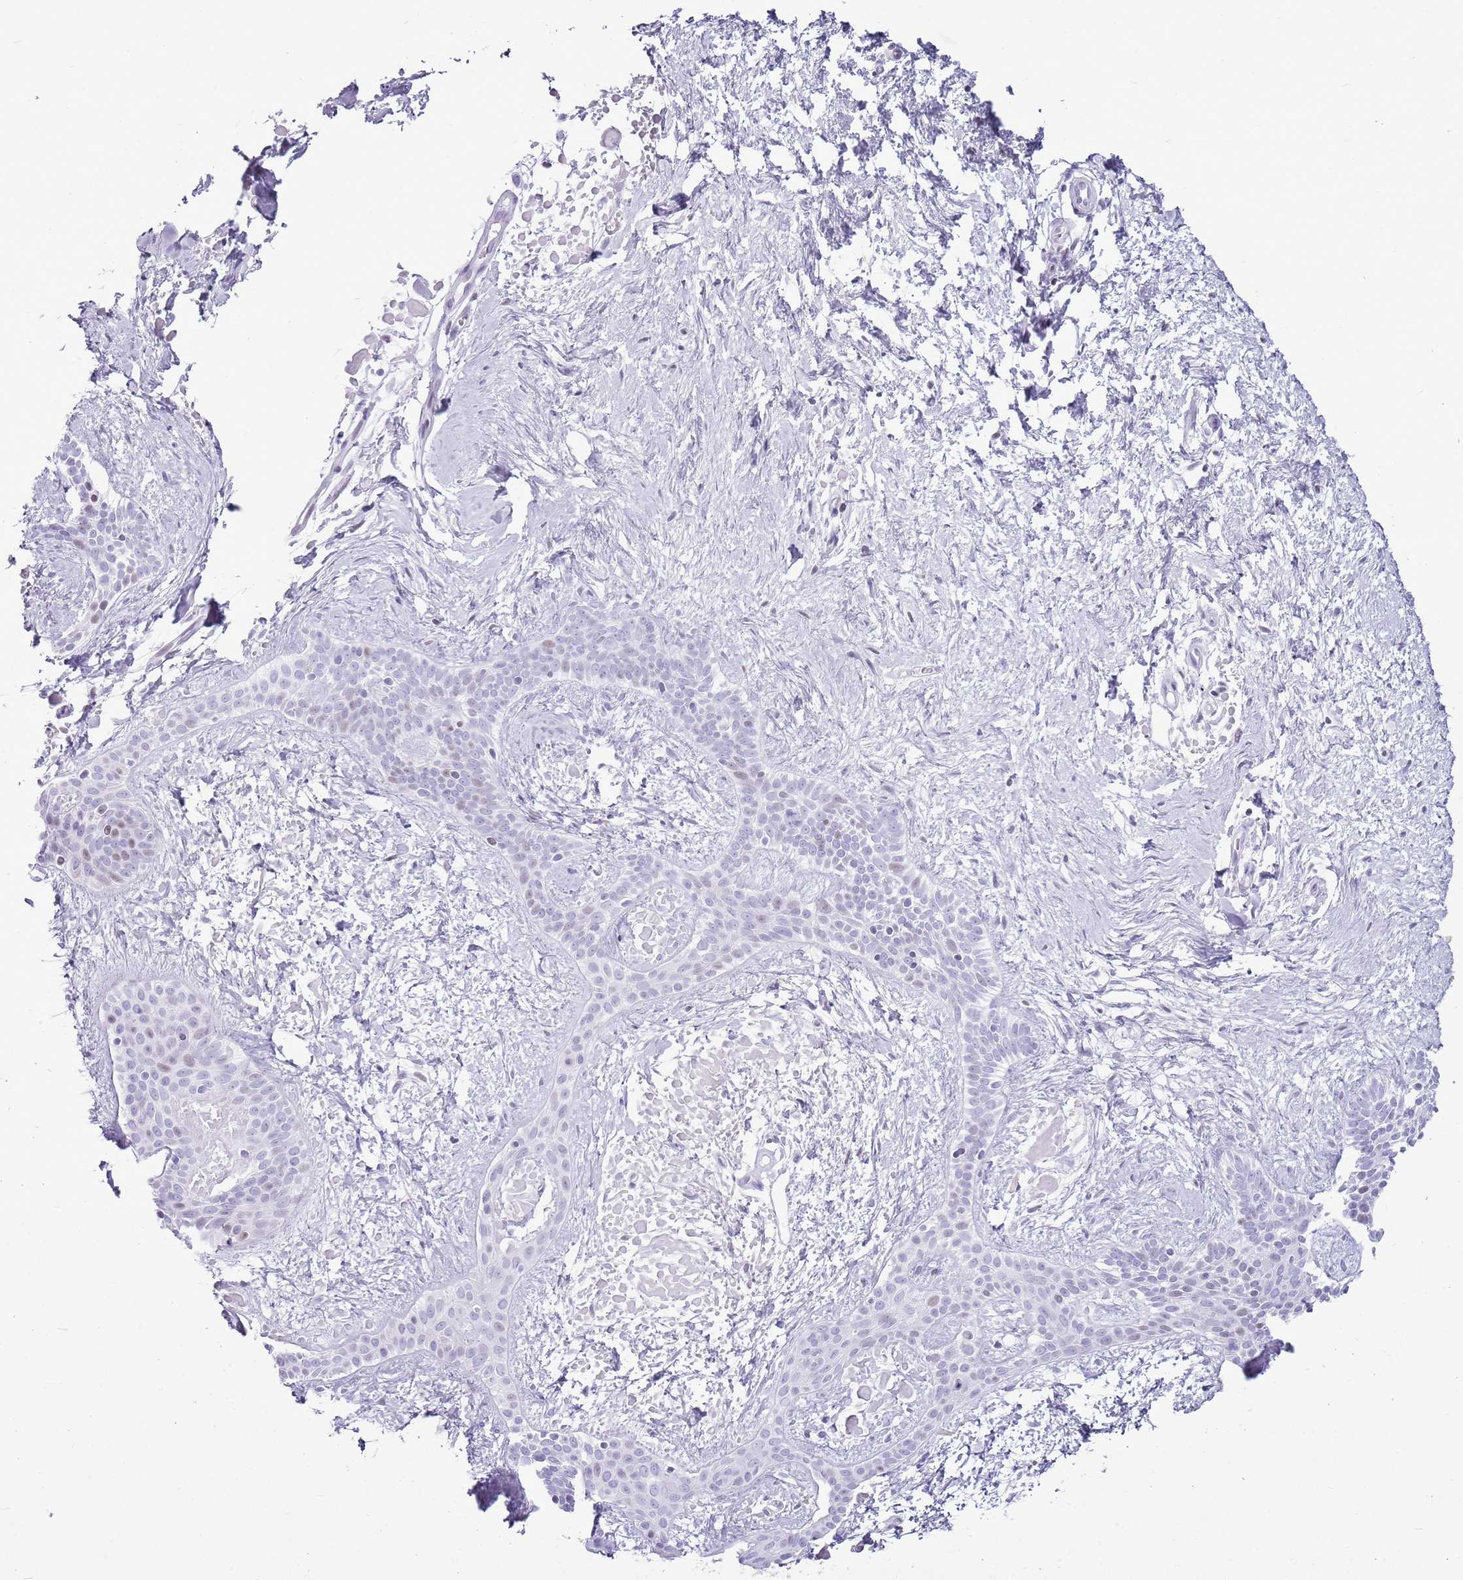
{"staining": {"intensity": "negative", "quantity": "none", "location": "none"}, "tissue": "skin cancer", "cell_type": "Tumor cells", "image_type": "cancer", "snomed": [{"axis": "morphology", "description": "Basal cell carcinoma"}, {"axis": "topography", "description": "Skin"}], "caption": "The immunohistochemistry (IHC) image has no significant expression in tumor cells of skin basal cell carcinoma tissue. (Immunohistochemistry (ihc), brightfield microscopy, high magnification).", "gene": "ASIP", "patient": {"sex": "male", "age": 78}}